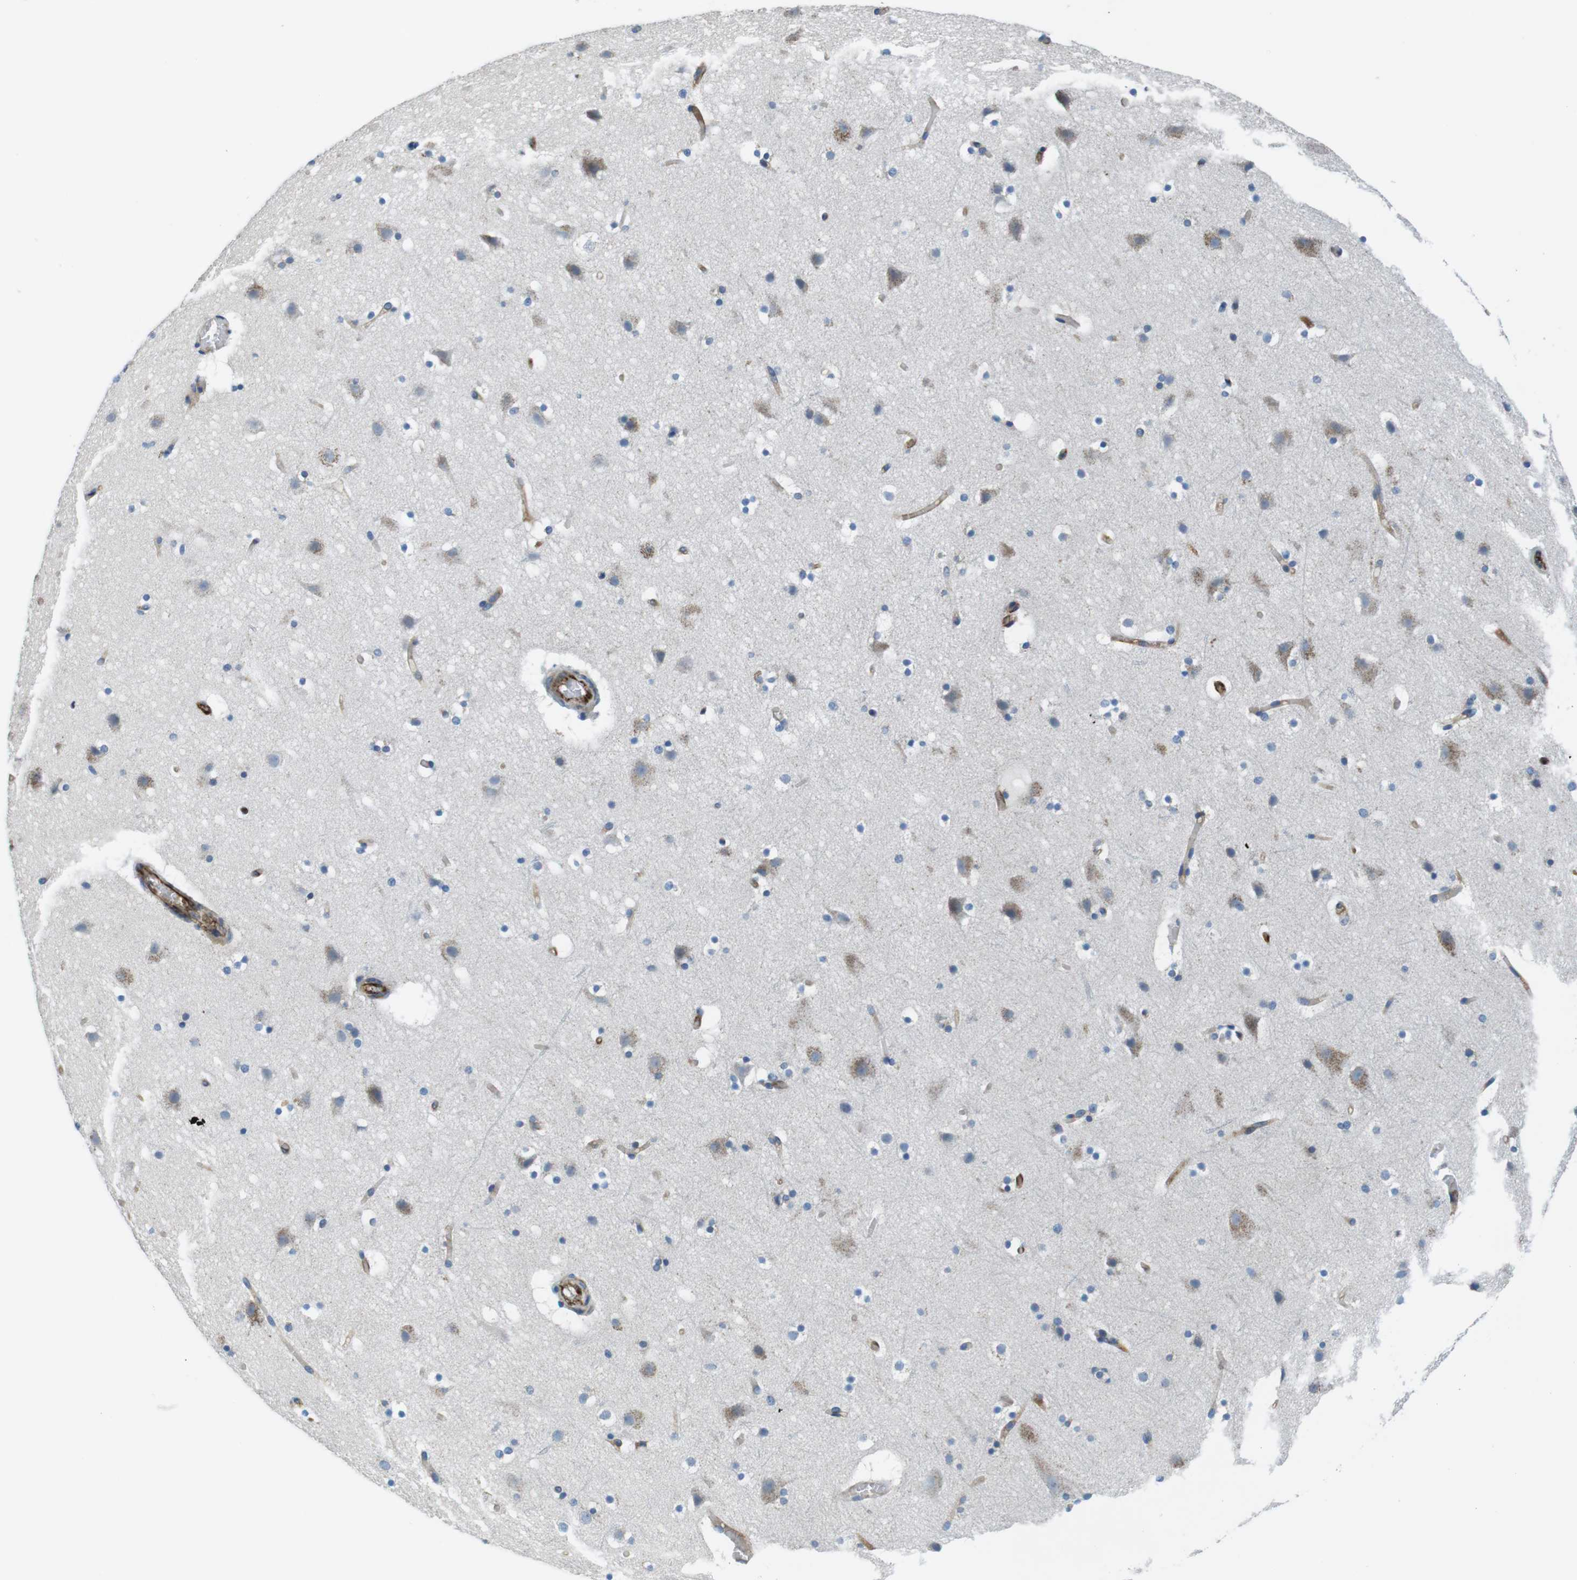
{"staining": {"intensity": "strong", "quantity": ">75%", "location": "cytoplasmic/membranous"}, "tissue": "cerebral cortex", "cell_type": "Endothelial cells", "image_type": "normal", "snomed": [{"axis": "morphology", "description": "Normal tissue, NOS"}, {"axis": "topography", "description": "Cerebral cortex"}], "caption": "A micrograph of cerebral cortex stained for a protein shows strong cytoplasmic/membranous brown staining in endothelial cells.", "gene": "EMP2", "patient": {"sex": "male", "age": 45}}